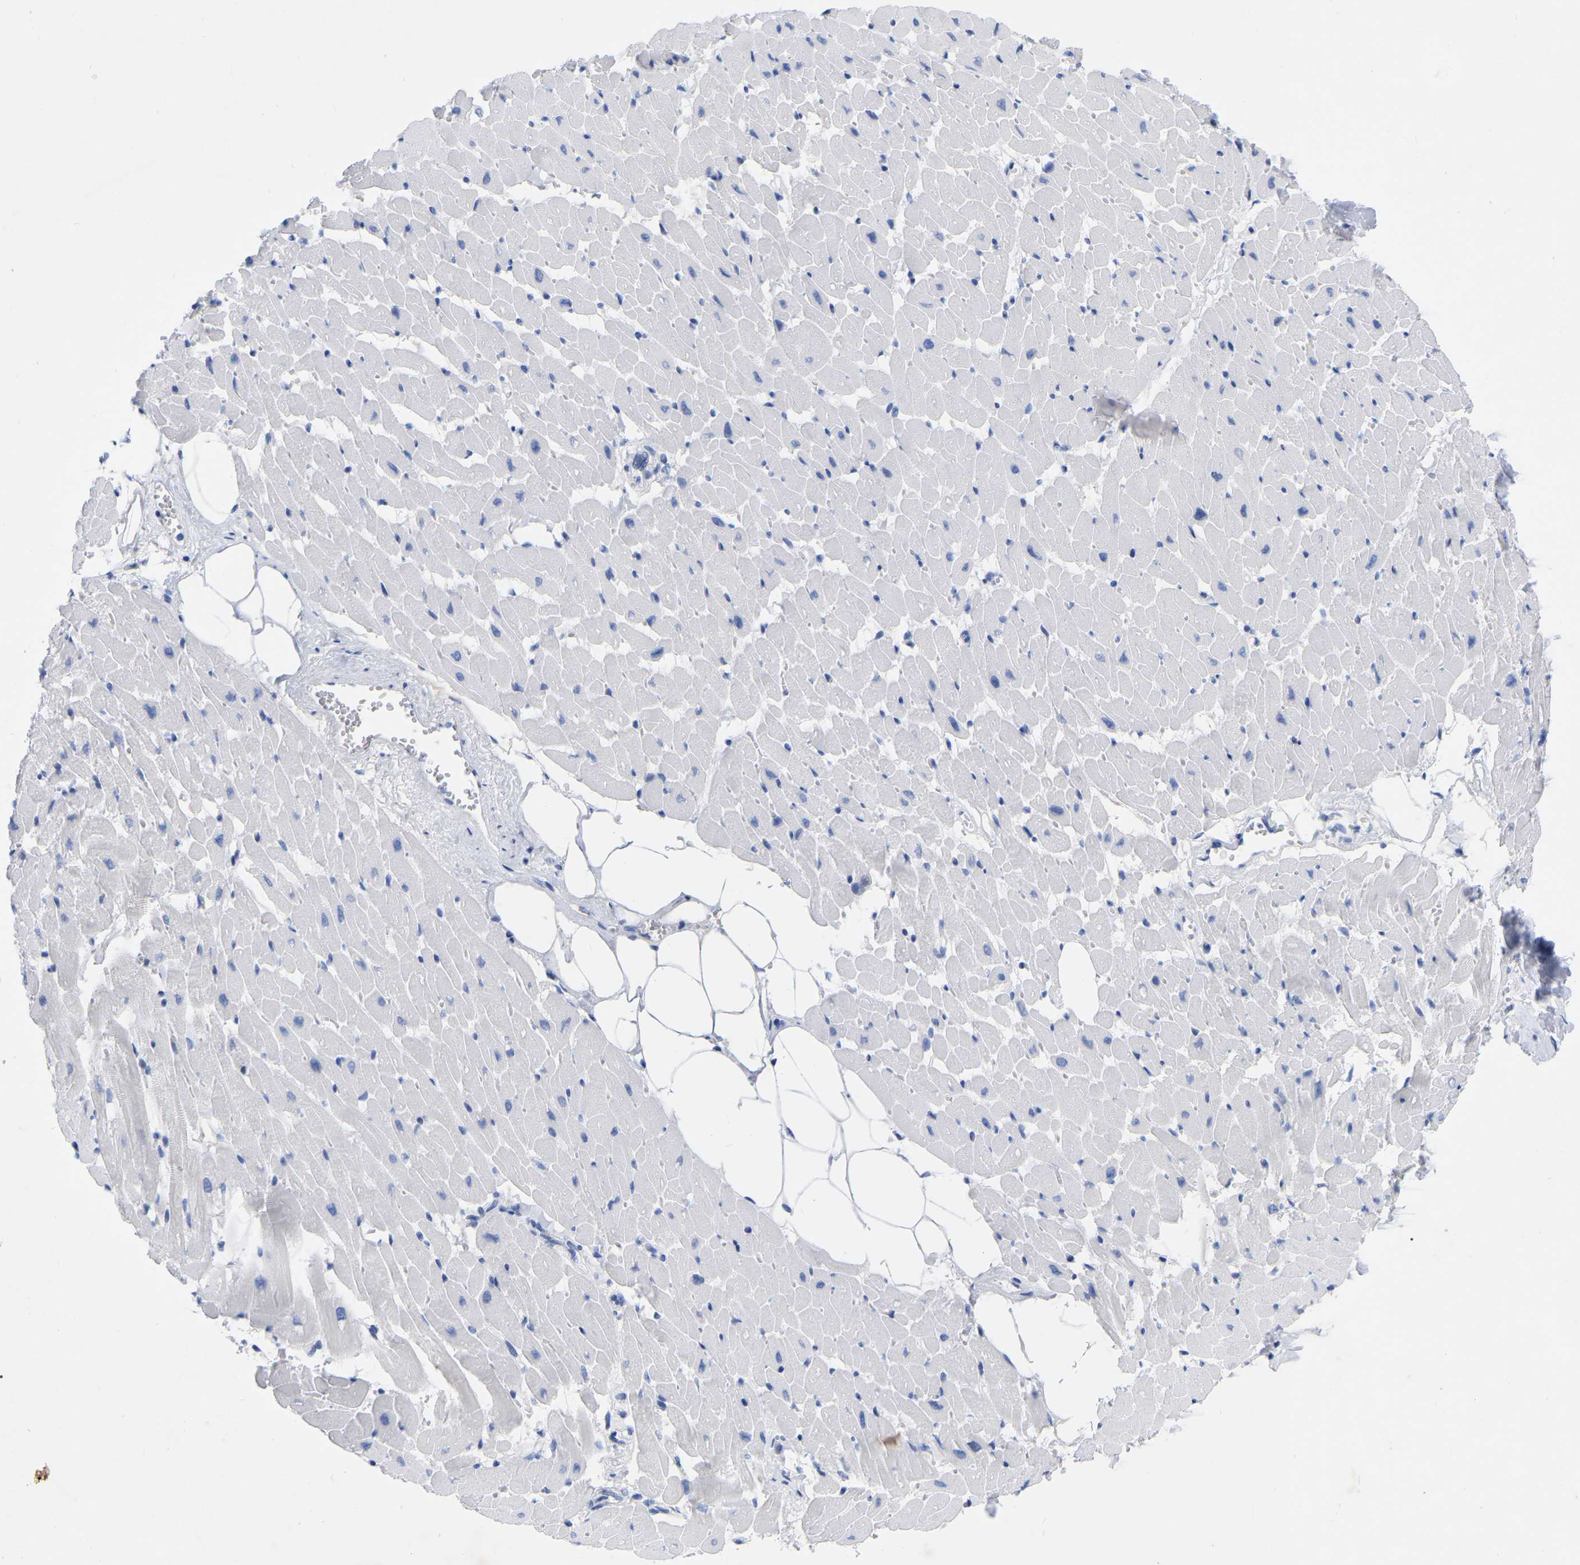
{"staining": {"intensity": "negative", "quantity": "none", "location": "none"}, "tissue": "heart muscle", "cell_type": "Cardiomyocytes", "image_type": "normal", "snomed": [{"axis": "morphology", "description": "Normal tissue, NOS"}, {"axis": "topography", "description": "Heart"}], "caption": "Immunohistochemistry (IHC) of unremarkable heart muscle demonstrates no positivity in cardiomyocytes.", "gene": "ZNF629", "patient": {"sex": "female", "age": 19}}